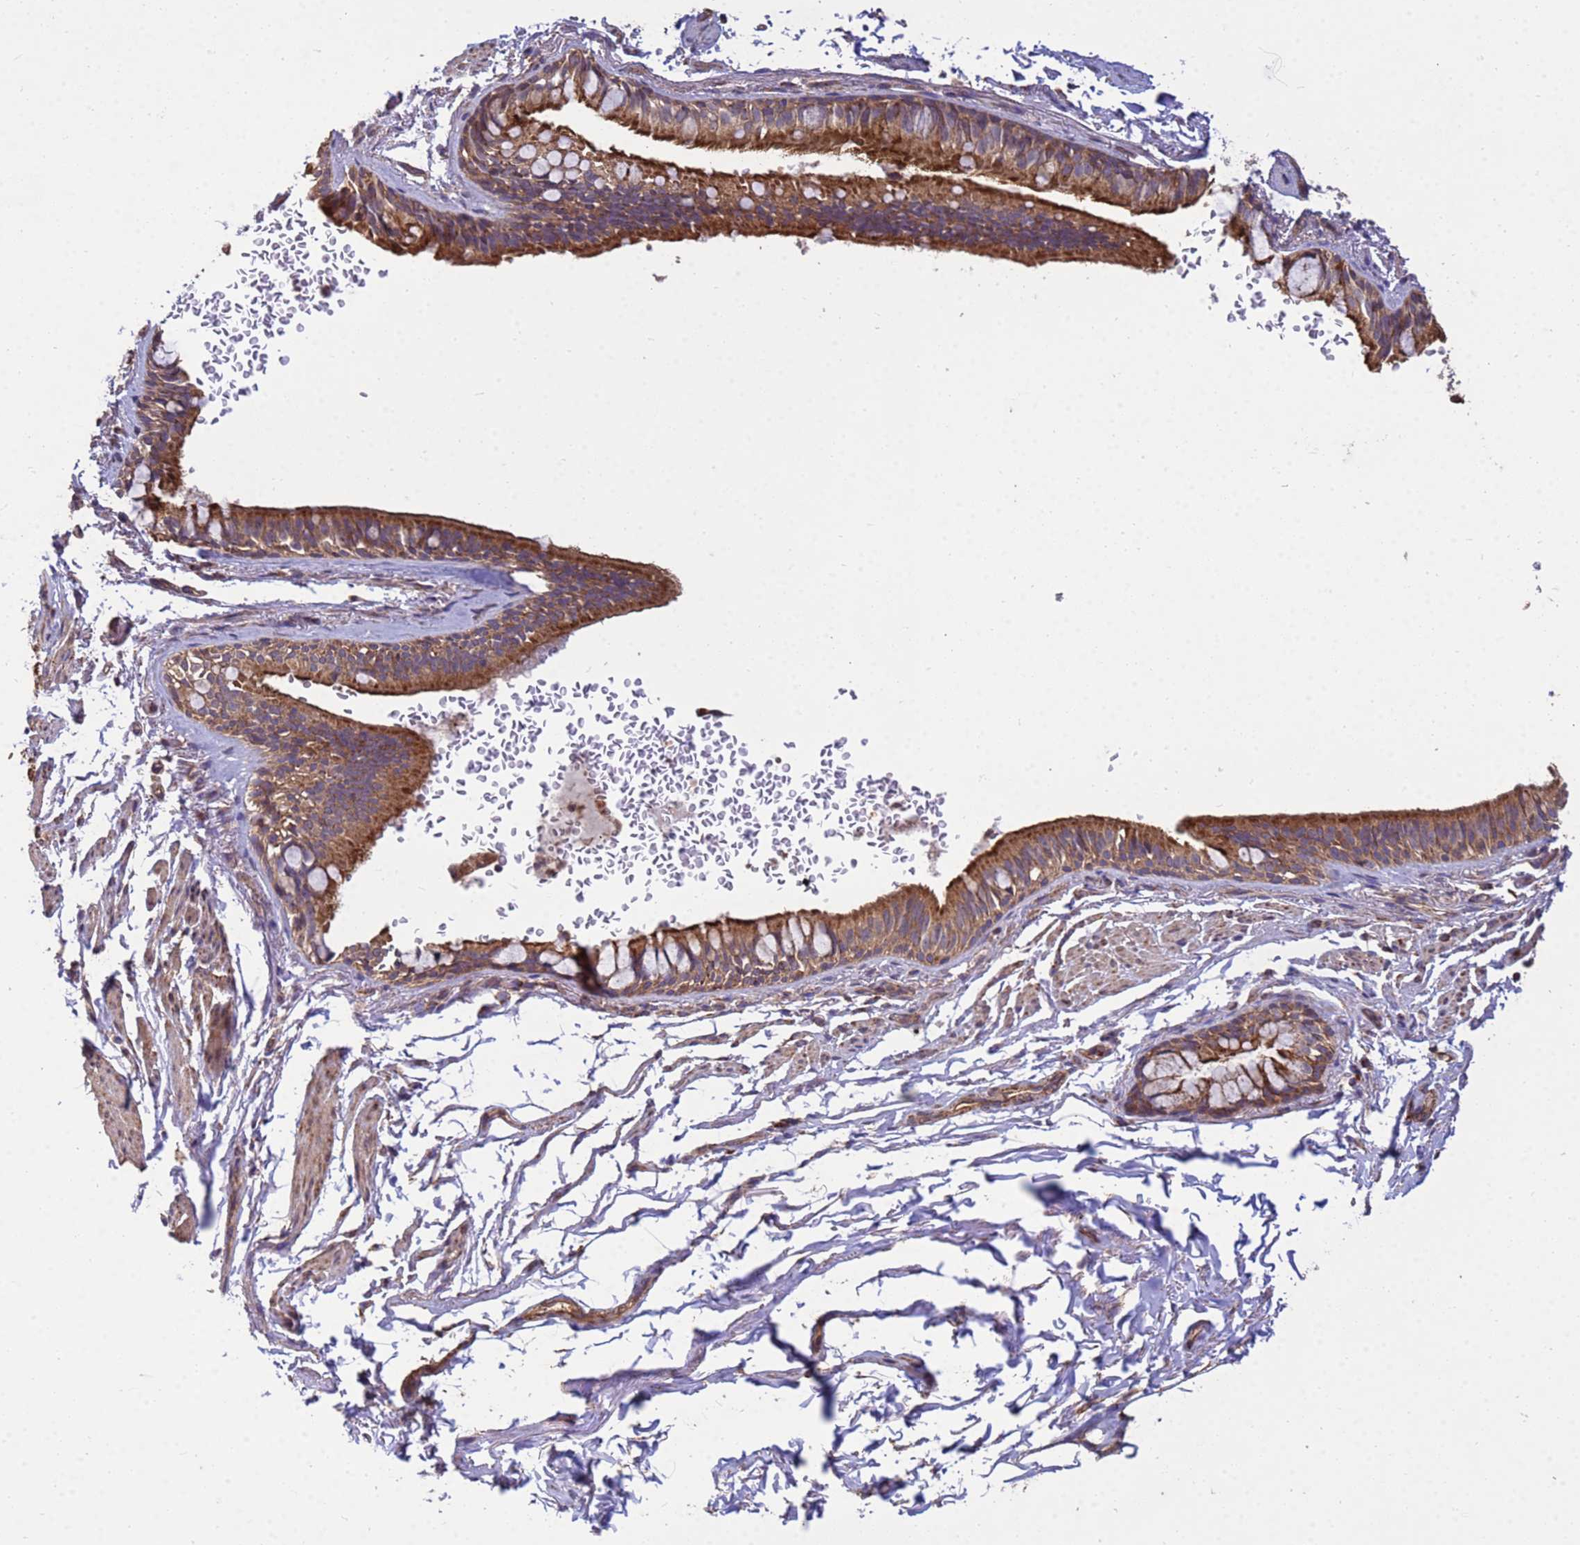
{"staining": {"intensity": "strong", "quantity": ">75%", "location": "cytoplasmic/membranous"}, "tissue": "bronchus", "cell_type": "Respiratory epithelial cells", "image_type": "normal", "snomed": [{"axis": "morphology", "description": "Normal tissue, NOS"}, {"axis": "topography", "description": "Bronchus"}], "caption": "A brown stain labels strong cytoplasmic/membranous staining of a protein in respiratory epithelial cells of benign human bronchus.", "gene": "P2RX7", "patient": {"sex": "male", "age": 70}}